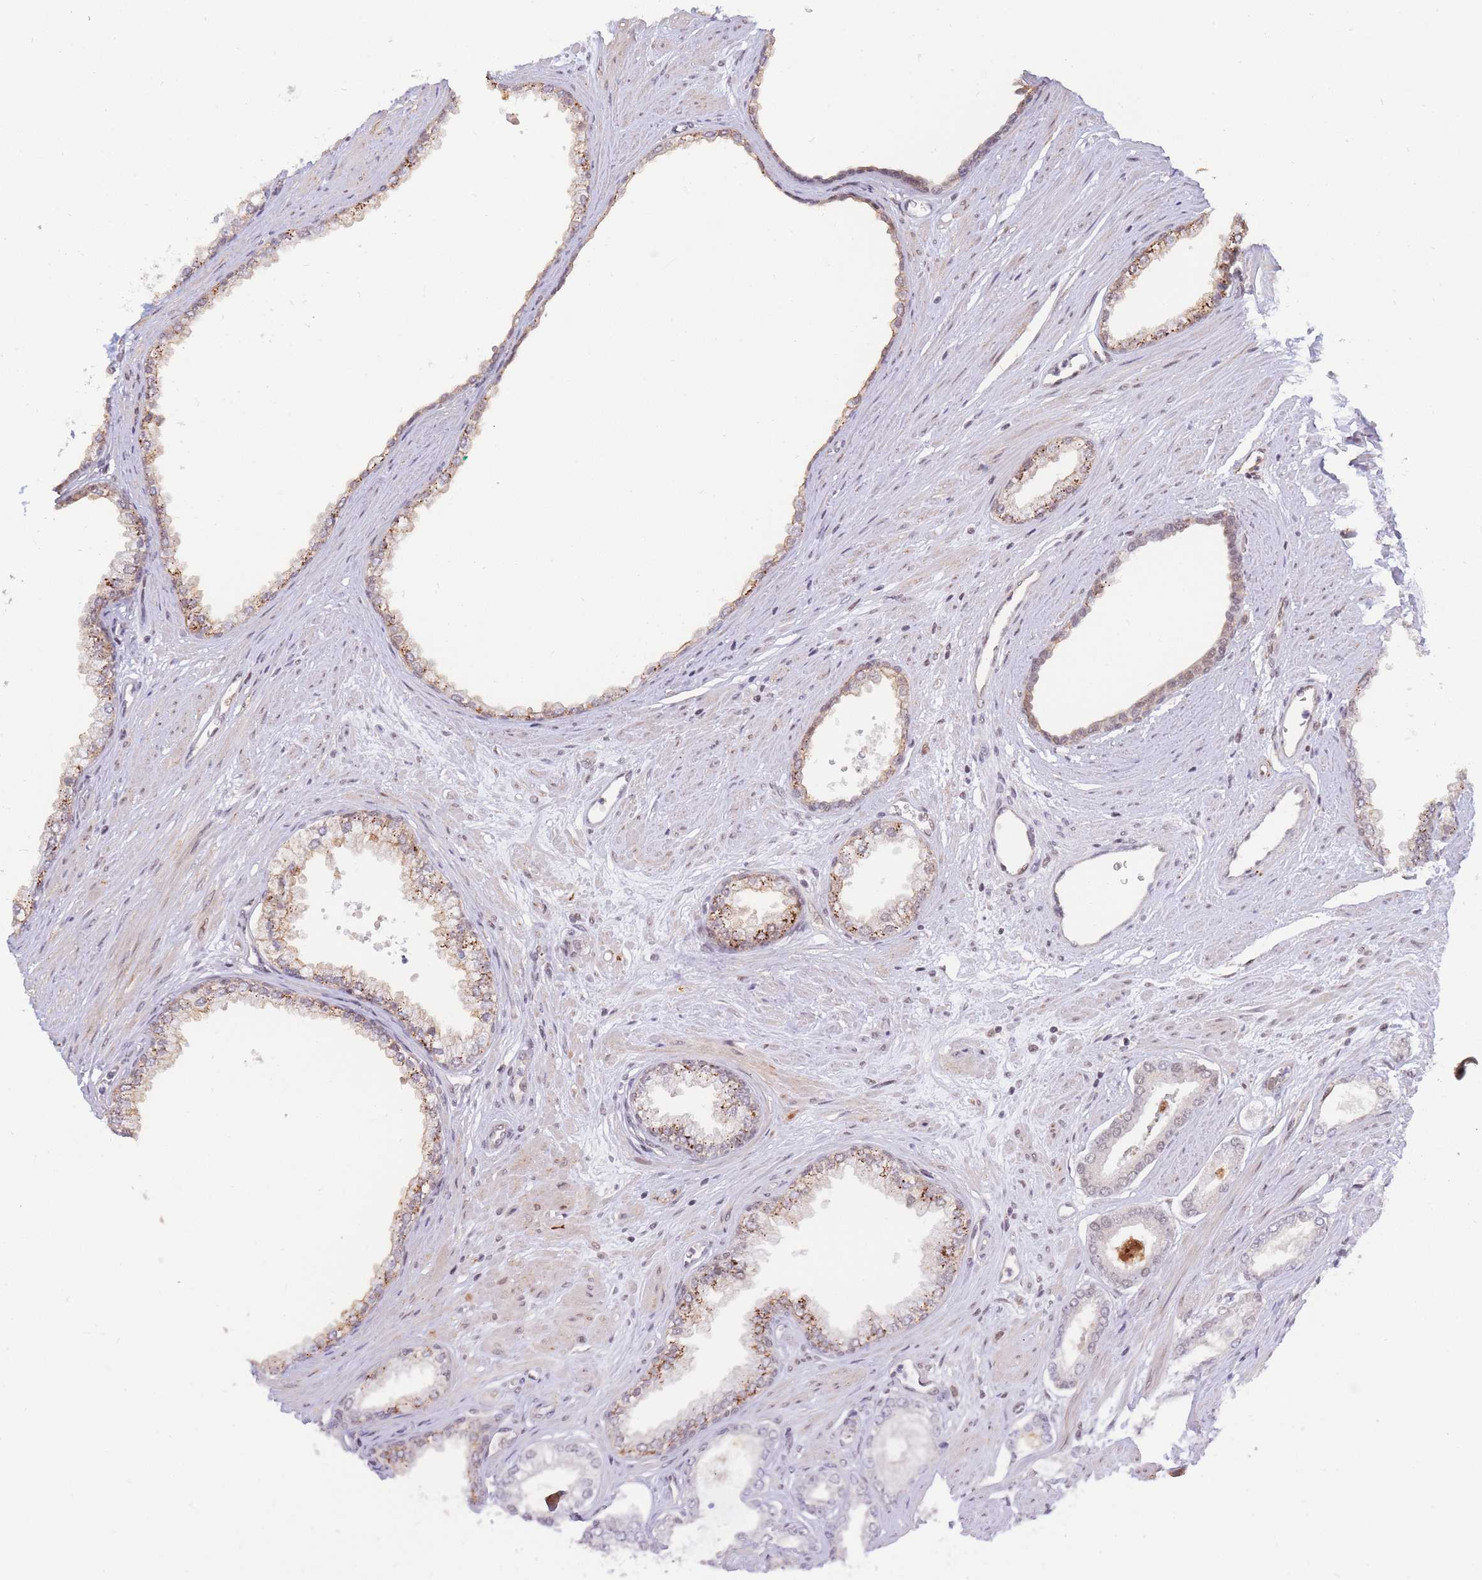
{"staining": {"intensity": "strong", "quantity": "25%-75%", "location": "cytoplasmic/membranous,nuclear"}, "tissue": "prostate cancer", "cell_type": "Tumor cells", "image_type": "cancer", "snomed": [{"axis": "morphology", "description": "Adenocarcinoma, Low grade"}, {"axis": "topography", "description": "Prostate"}], "caption": "Prostate adenocarcinoma (low-grade) stained for a protein displays strong cytoplasmic/membranous and nuclear positivity in tumor cells.", "gene": "BOD1L1", "patient": {"sex": "male", "age": 60}}